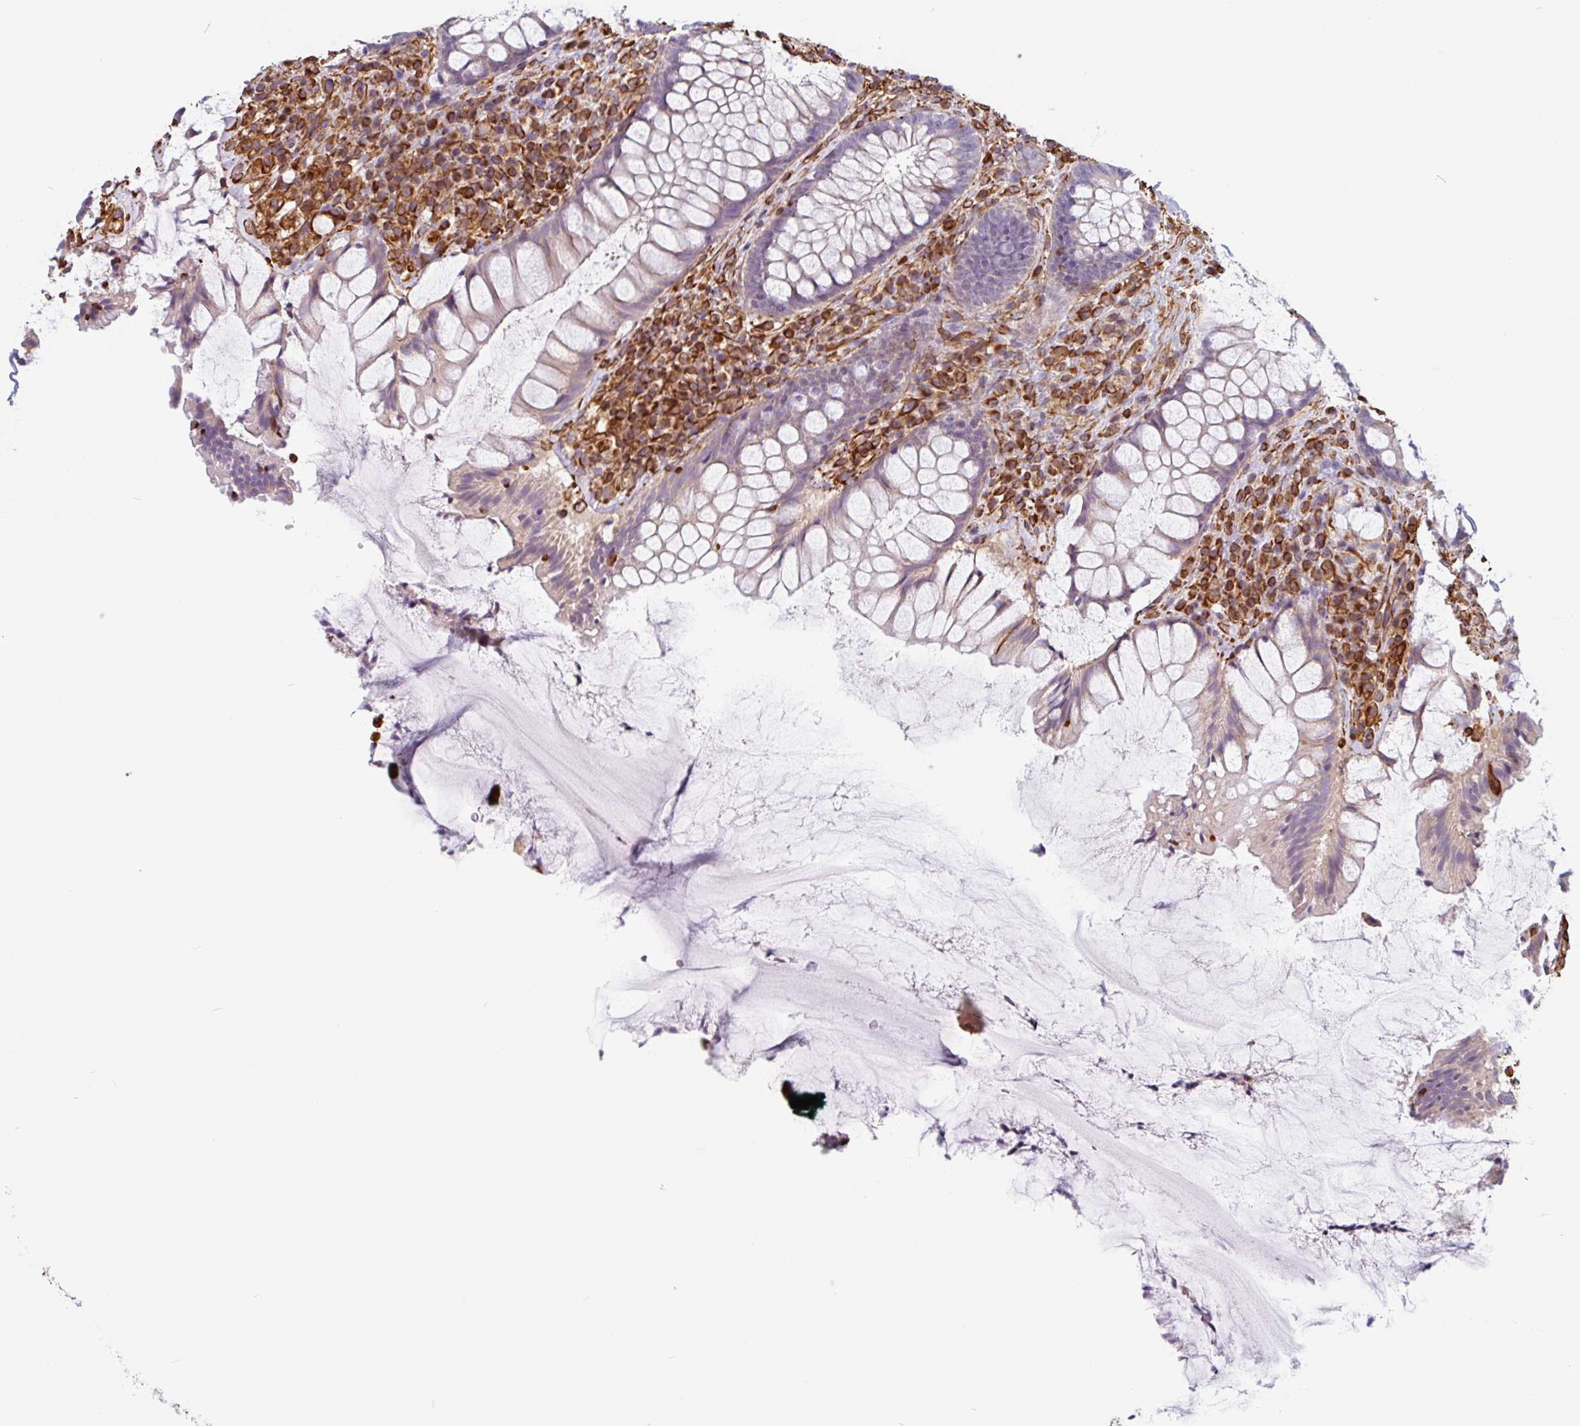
{"staining": {"intensity": "negative", "quantity": "none", "location": "none"}, "tissue": "rectum", "cell_type": "Glandular cells", "image_type": "normal", "snomed": [{"axis": "morphology", "description": "Normal tissue, NOS"}, {"axis": "topography", "description": "Rectum"}], "caption": "Immunohistochemical staining of unremarkable rectum exhibits no significant positivity in glandular cells.", "gene": "PPFIA1", "patient": {"sex": "female", "age": 58}}